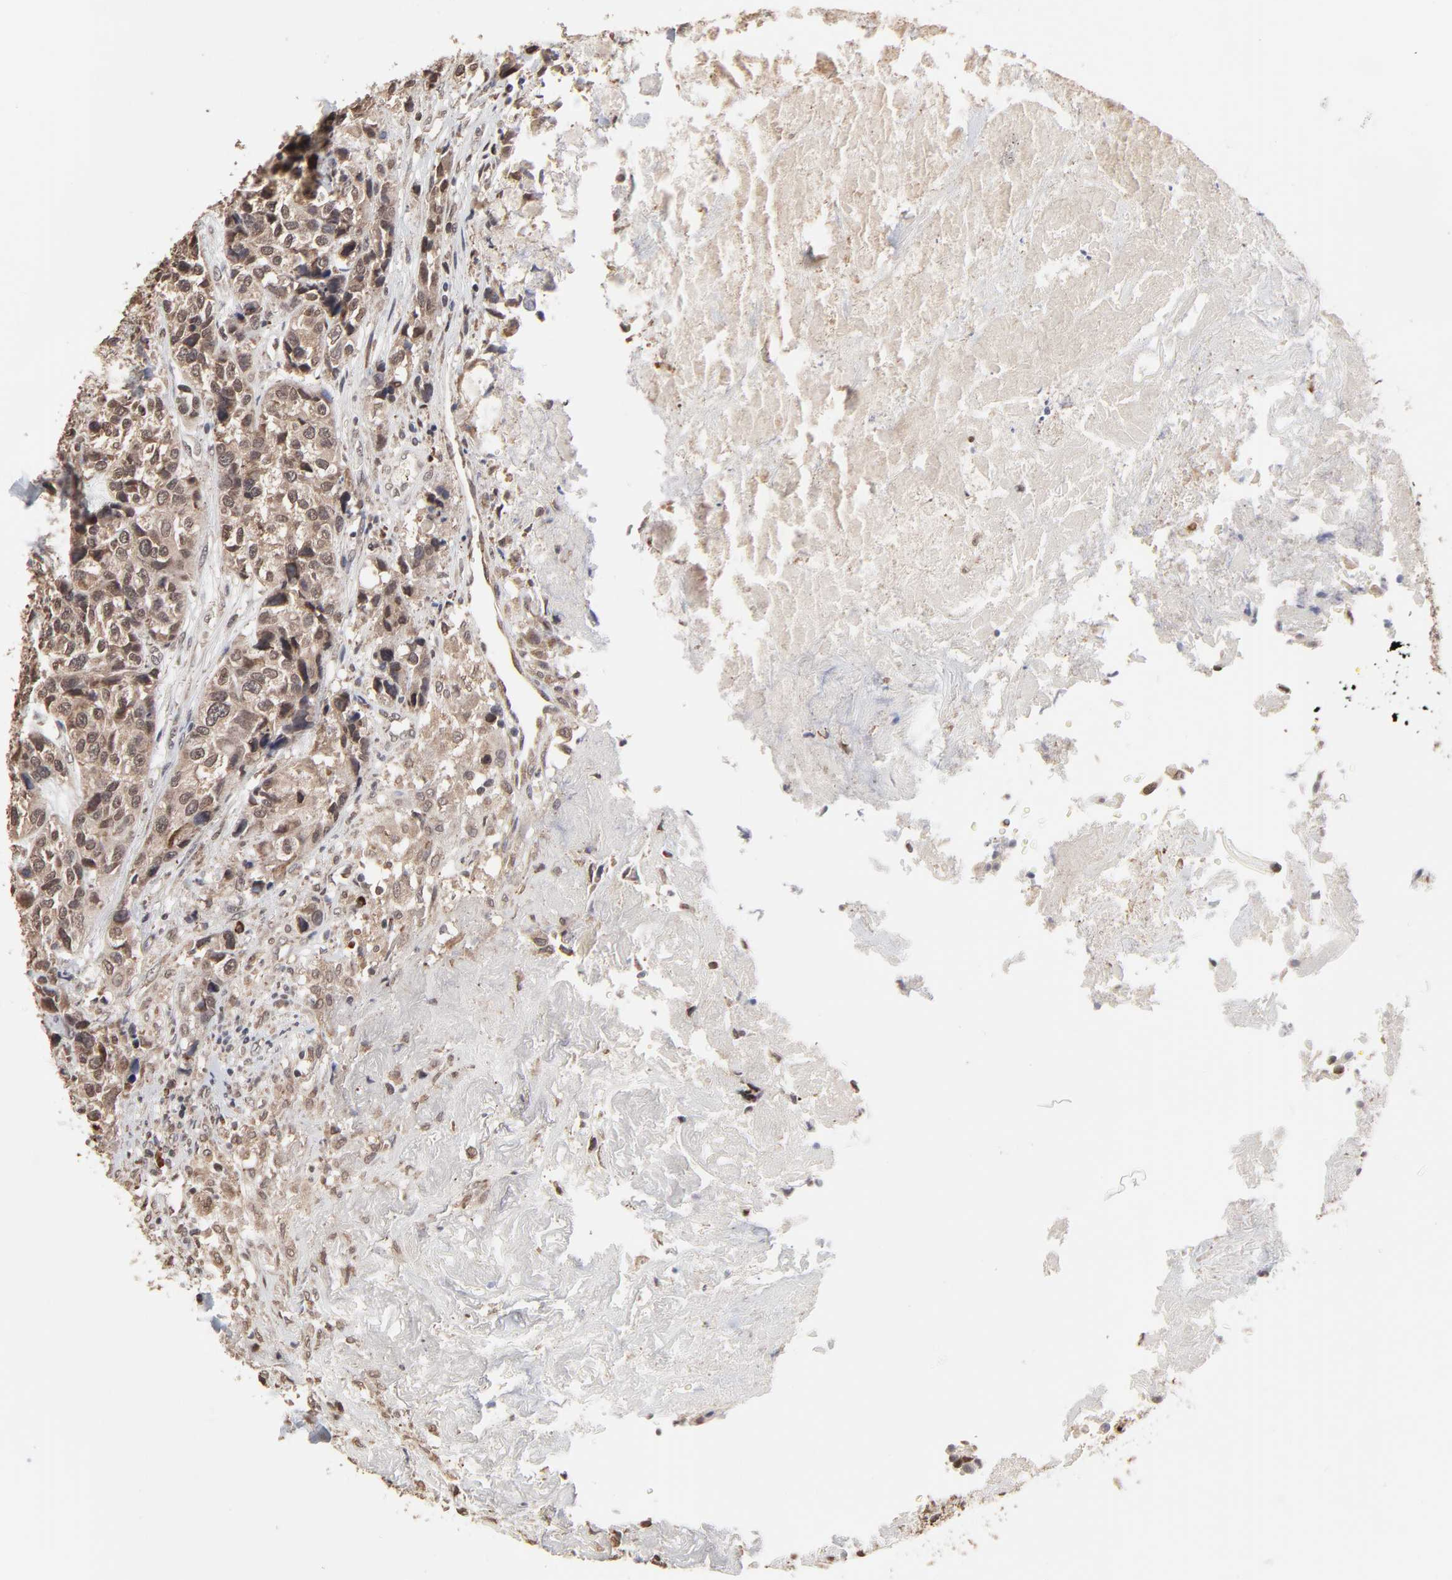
{"staining": {"intensity": "weak", "quantity": ">75%", "location": "cytoplasmic/membranous"}, "tissue": "urothelial cancer", "cell_type": "Tumor cells", "image_type": "cancer", "snomed": [{"axis": "morphology", "description": "Urothelial carcinoma, High grade"}, {"axis": "topography", "description": "Urinary bladder"}], "caption": "Urothelial carcinoma (high-grade) was stained to show a protein in brown. There is low levels of weak cytoplasmic/membranous positivity in approximately >75% of tumor cells.", "gene": "CHM", "patient": {"sex": "female", "age": 81}}